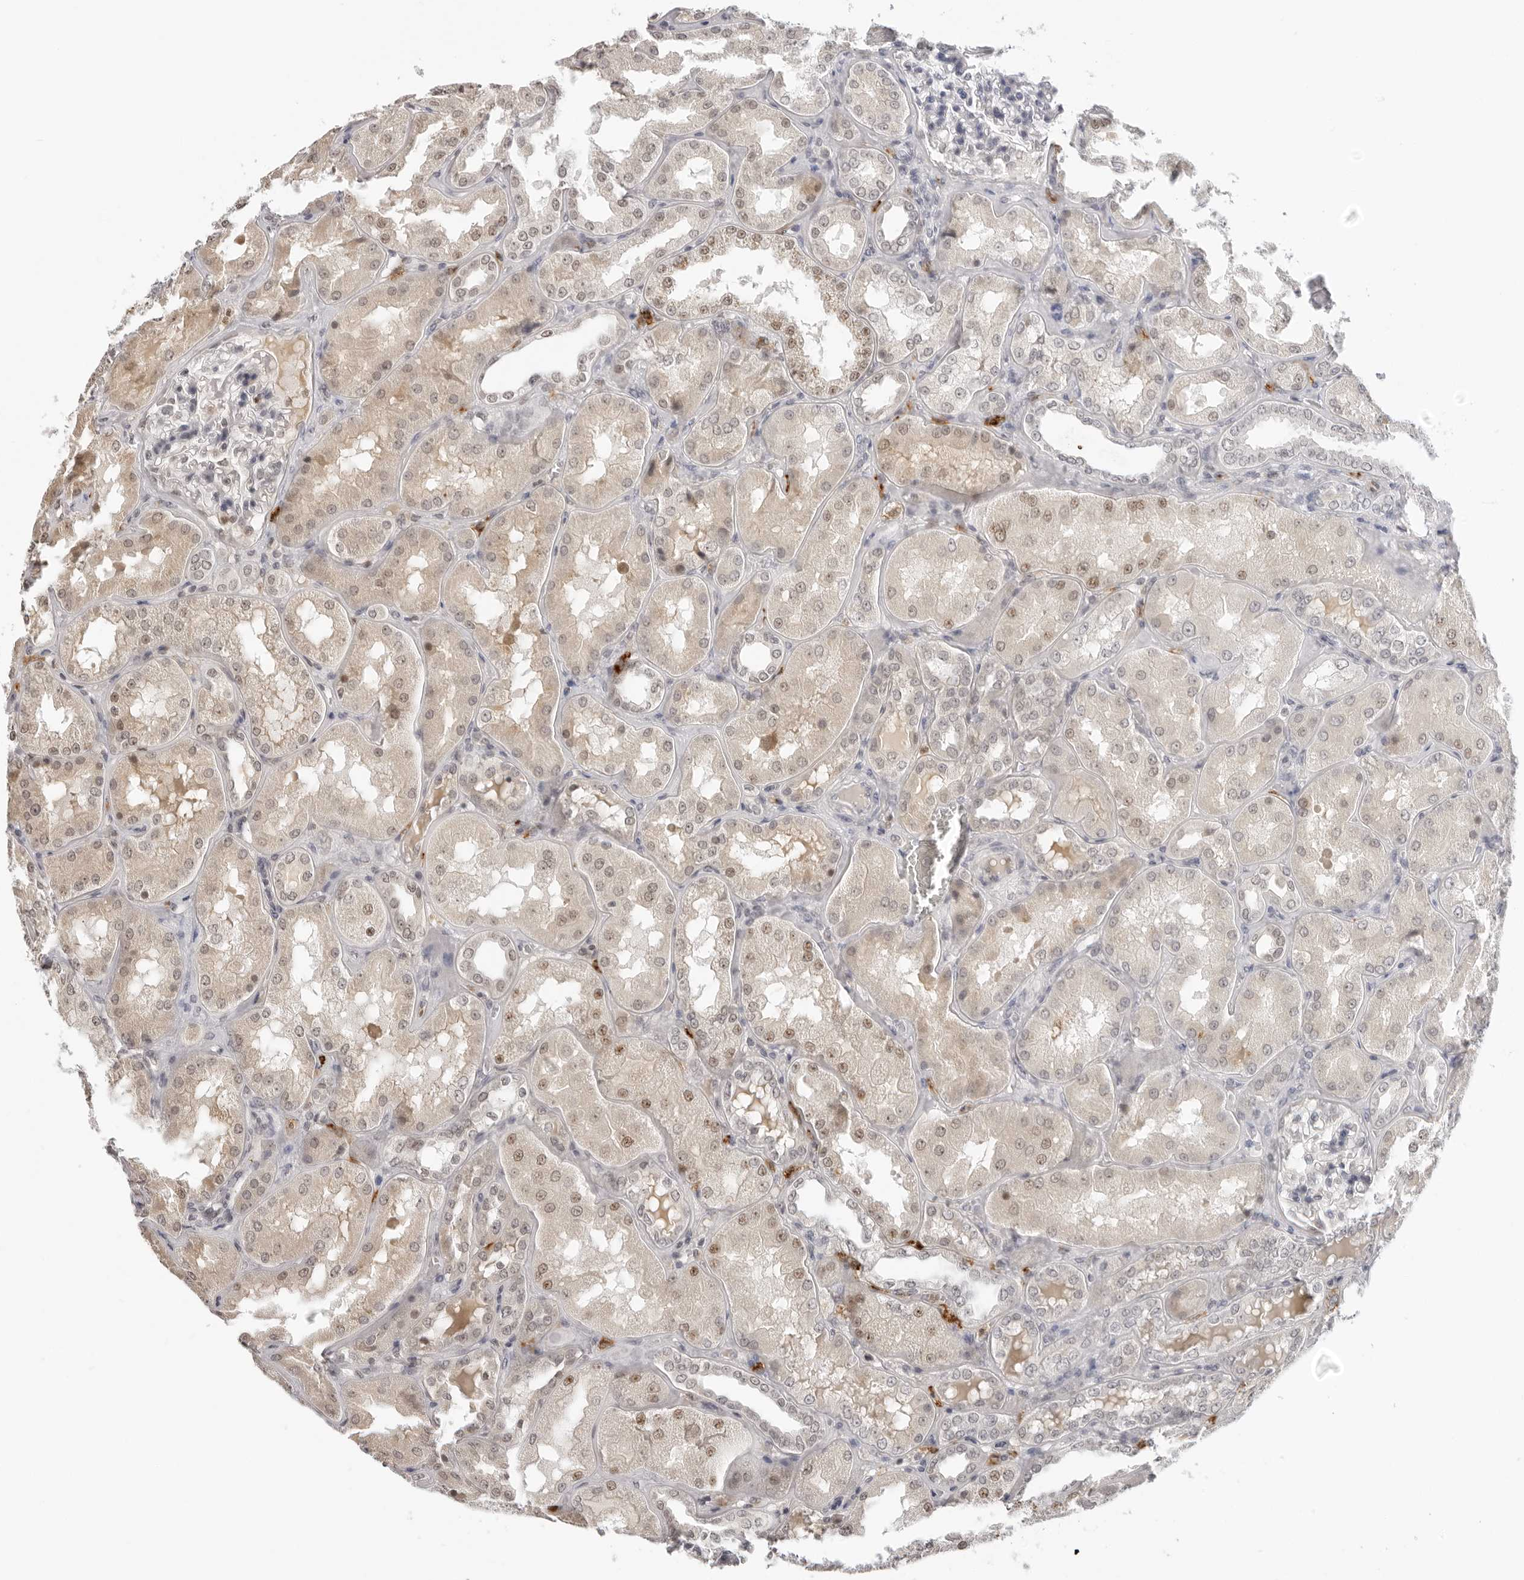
{"staining": {"intensity": "negative", "quantity": "none", "location": "none"}, "tissue": "kidney", "cell_type": "Cells in glomeruli", "image_type": "normal", "snomed": [{"axis": "morphology", "description": "Normal tissue, NOS"}, {"axis": "topography", "description": "Kidney"}], "caption": "Histopathology image shows no protein staining in cells in glomeruli of normal kidney.", "gene": "MSH6", "patient": {"sex": "female", "age": 56}}